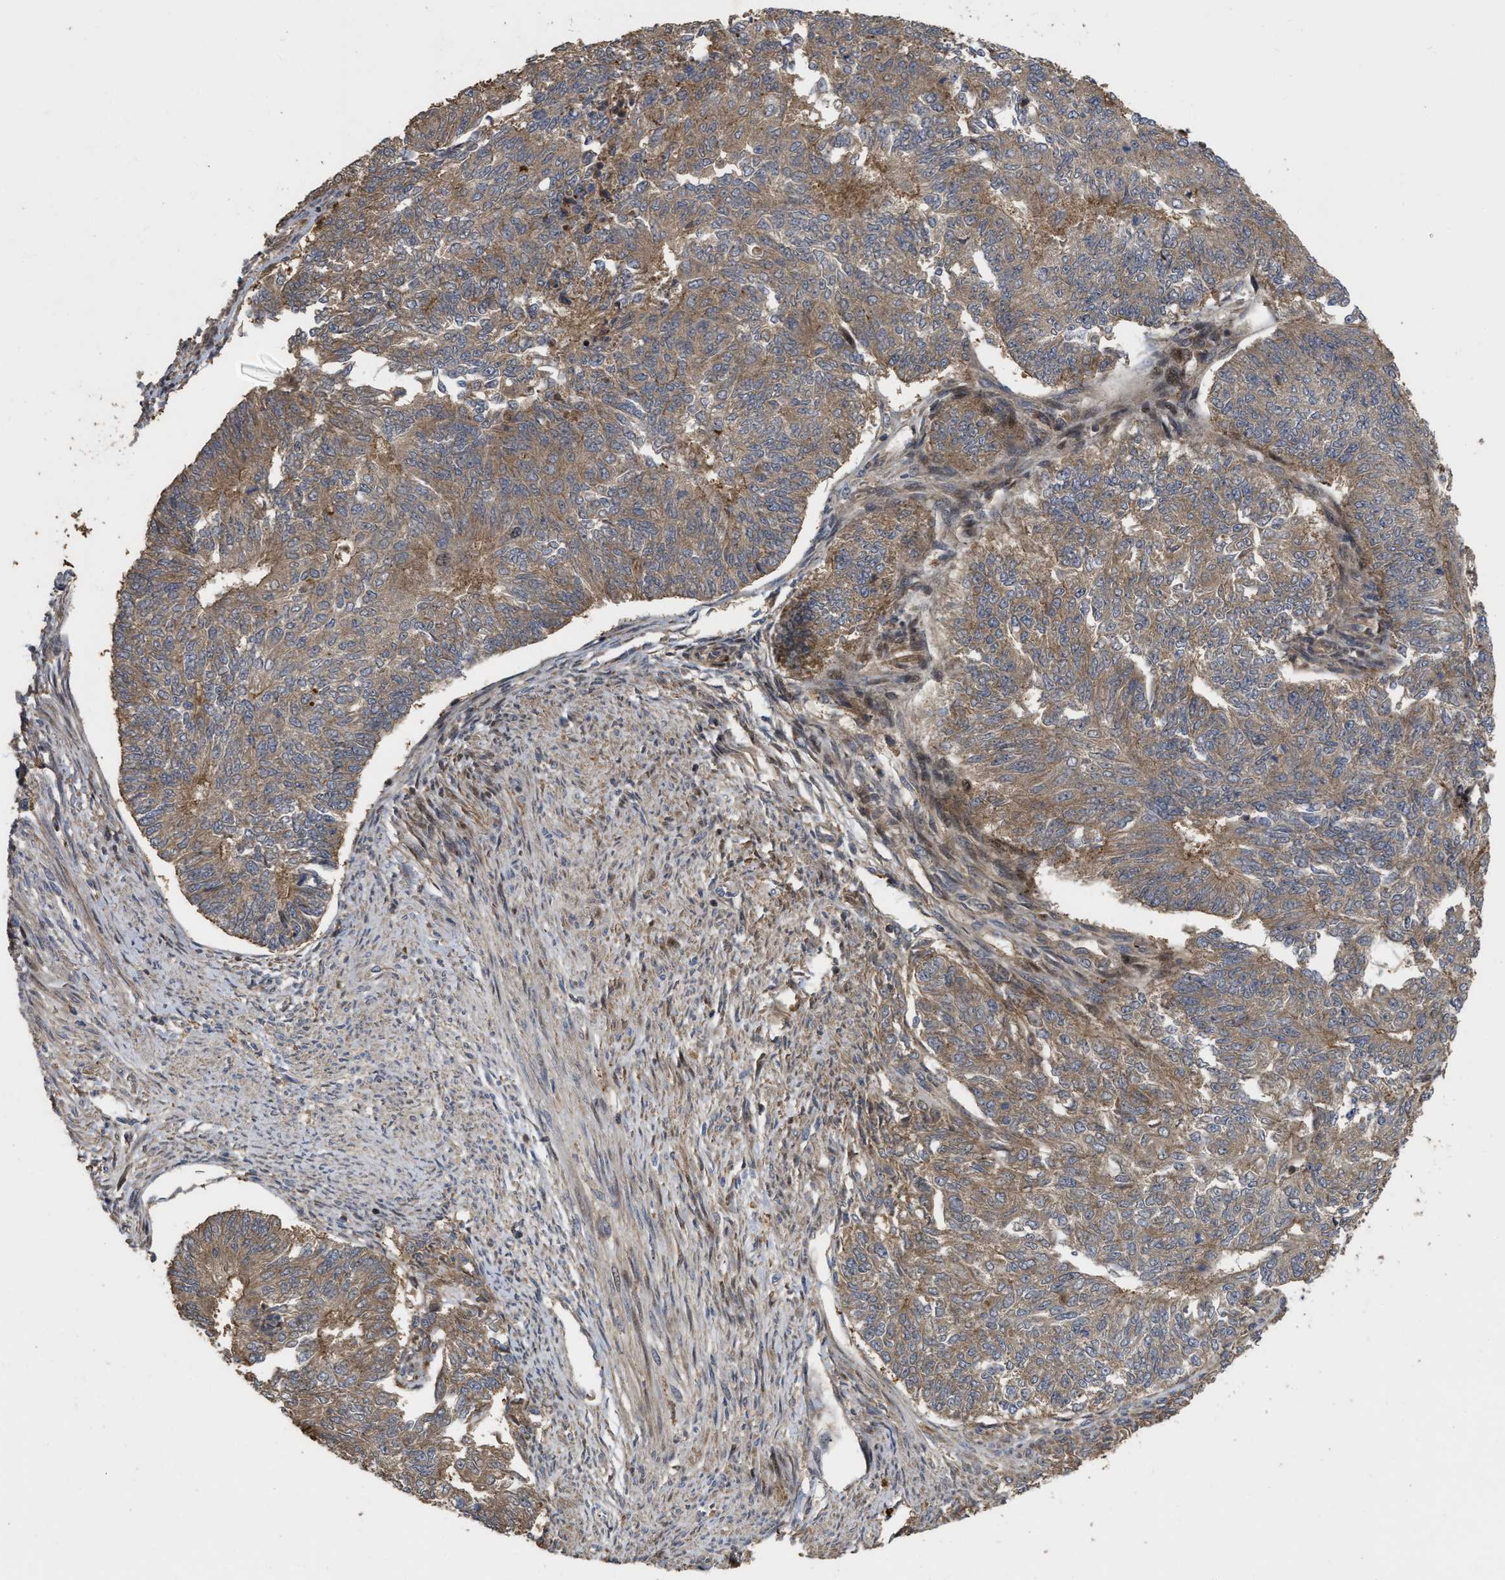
{"staining": {"intensity": "moderate", "quantity": ">75%", "location": "cytoplasmic/membranous"}, "tissue": "endometrial cancer", "cell_type": "Tumor cells", "image_type": "cancer", "snomed": [{"axis": "morphology", "description": "Adenocarcinoma, NOS"}, {"axis": "topography", "description": "Endometrium"}], "caption": "Endometrial cancer stained with a protein marker displays moderate staining in tumor cells.", "gene": "CBR3", "patient": {"sex": "female", "age": 32}}